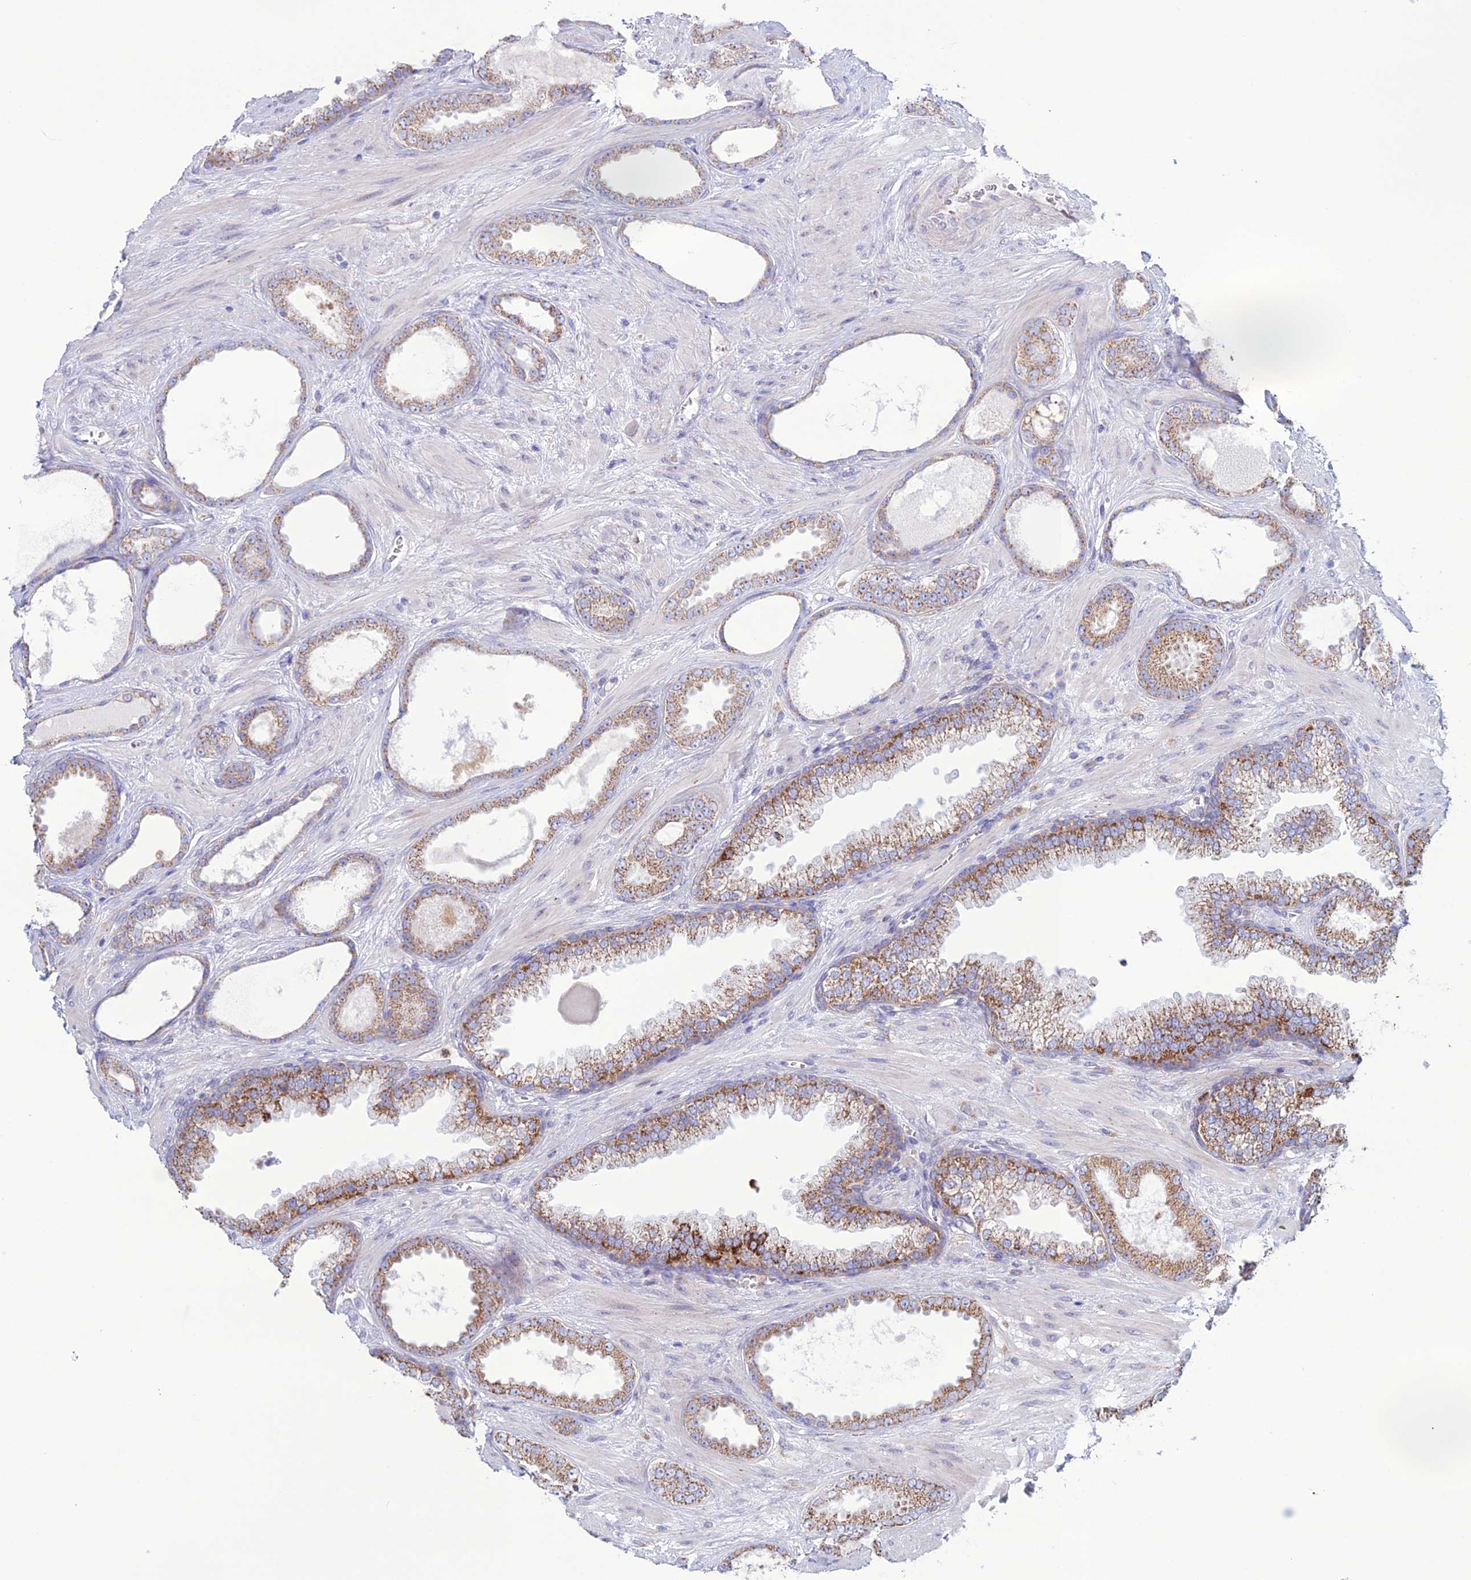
{"staining": {"intensity": "moderate", "quantity": ">75%", "location": "cytoplasmic/membranous"}, "tissue": "prostate cancer", "cell_type": "Tumor cells", "image_type": "cancer", "snomed": [{"axis": "morphology", "description": "Adenocarcinoma, Low grade"}, {"axis": "topography", "description": "Prostate"}], "caption": "An image of prostate cancer stained for a protein shows moderate cytoplasmic/membranous brown staining in tumor cells.", "gene": "CLCN7", "patient": {"sex": "male", "age": 57}}